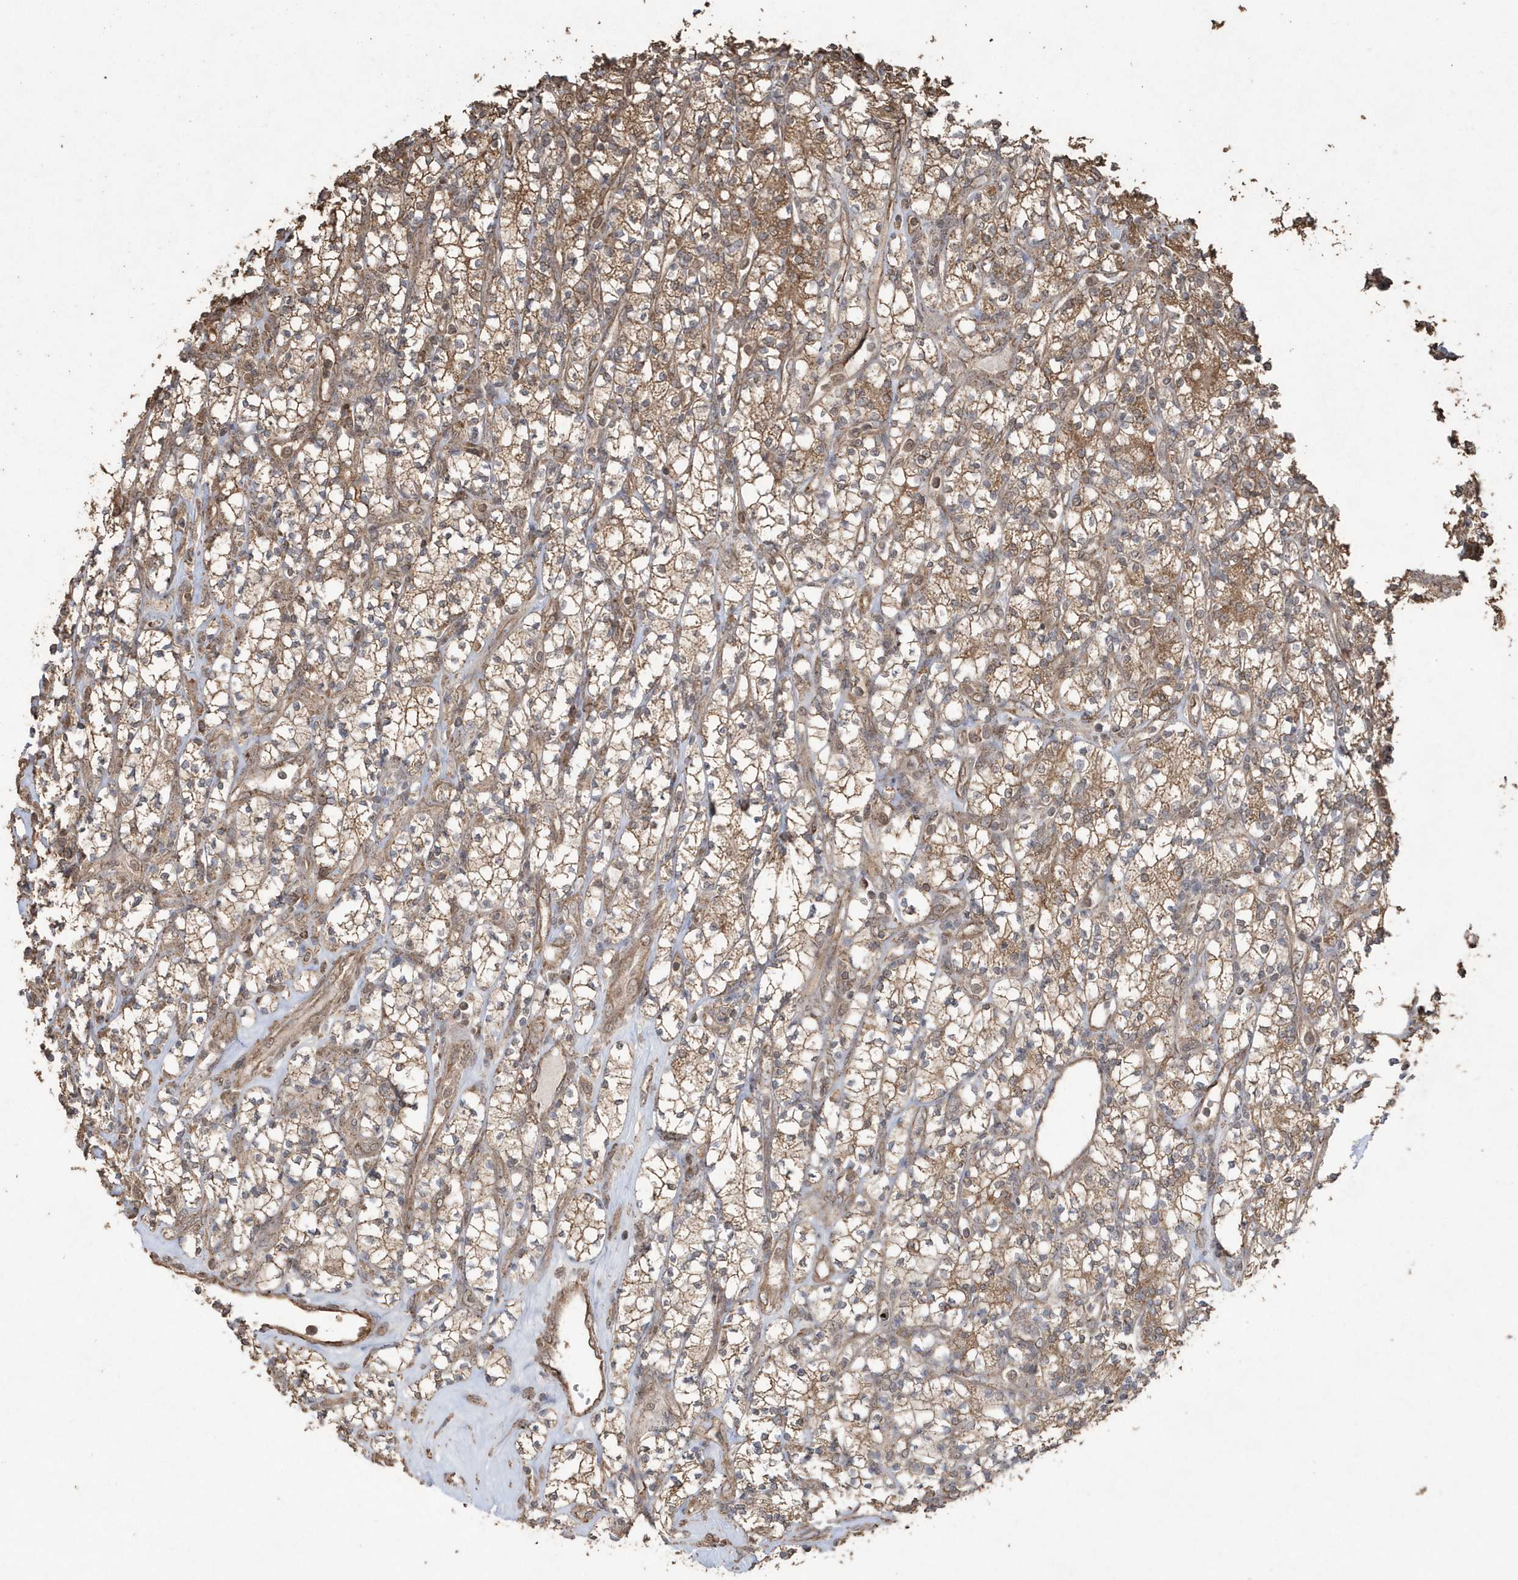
{"staining": {"intensity": "moderate", "quantity": ">75%", "location": "cytoplasmic/membranous"}, "tissue": "renal cancer", "cell_type": "Tumor cells", "image_type": "cancer", "snomed": [{"axis": "morphology", "description": "Adenocarcinoma, NOS"}, {"axis": "topography", "description": "Kidney"}], "caption": "A histopathology image showing moderate cytoplasmic/membranous positivity in about >75% of tumor cells in adenocarcinoma (renal), as visualized by brown immunohistochemical staining.", "gene": "PAXBP1", "patient": {"sex": "male", "age": 77}}